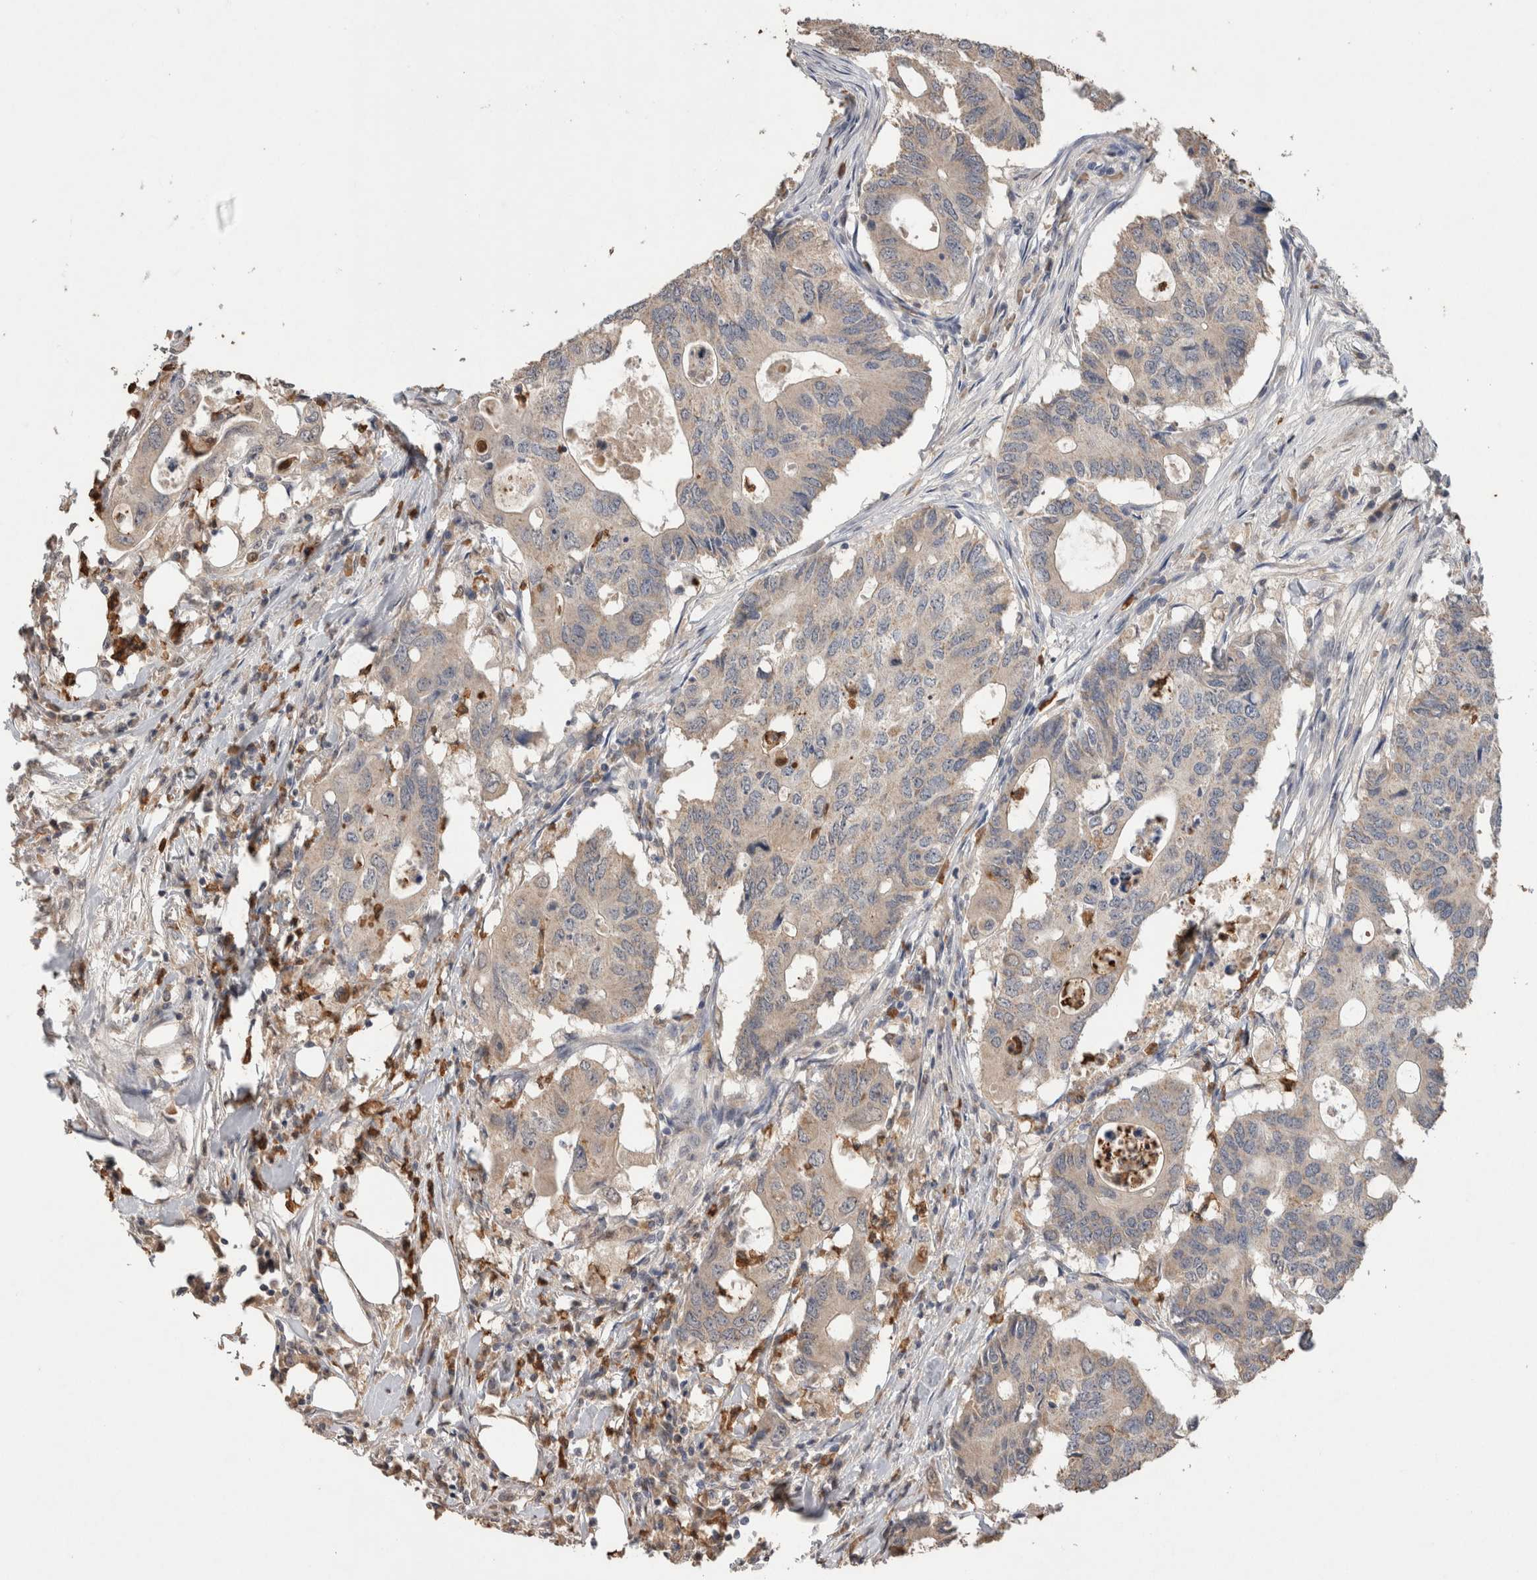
{"staining": {"intensity": "weak", "quantity": ">75%", "location": "cytoplasmic/membranous"}, "tissue": "colorectal cancer", "cell_type": "Tumor cells", "image_type": "cancer", "snomed": [{"axis": "morphology", "description": "Adenocarcinoma, NOS"}, {"axis": "topography", "description": "Colon"}], "caption": "Protein expression analysis of adenocarcinoma (colorectal) displays weak cytoplasmic/membranous staining in approximately >75% of tumor cells. (DAB = brown stain, brightfield microscopy at high magnification).", "gene": "FABP7", "patient": {"sex": "male", "age": 71}}